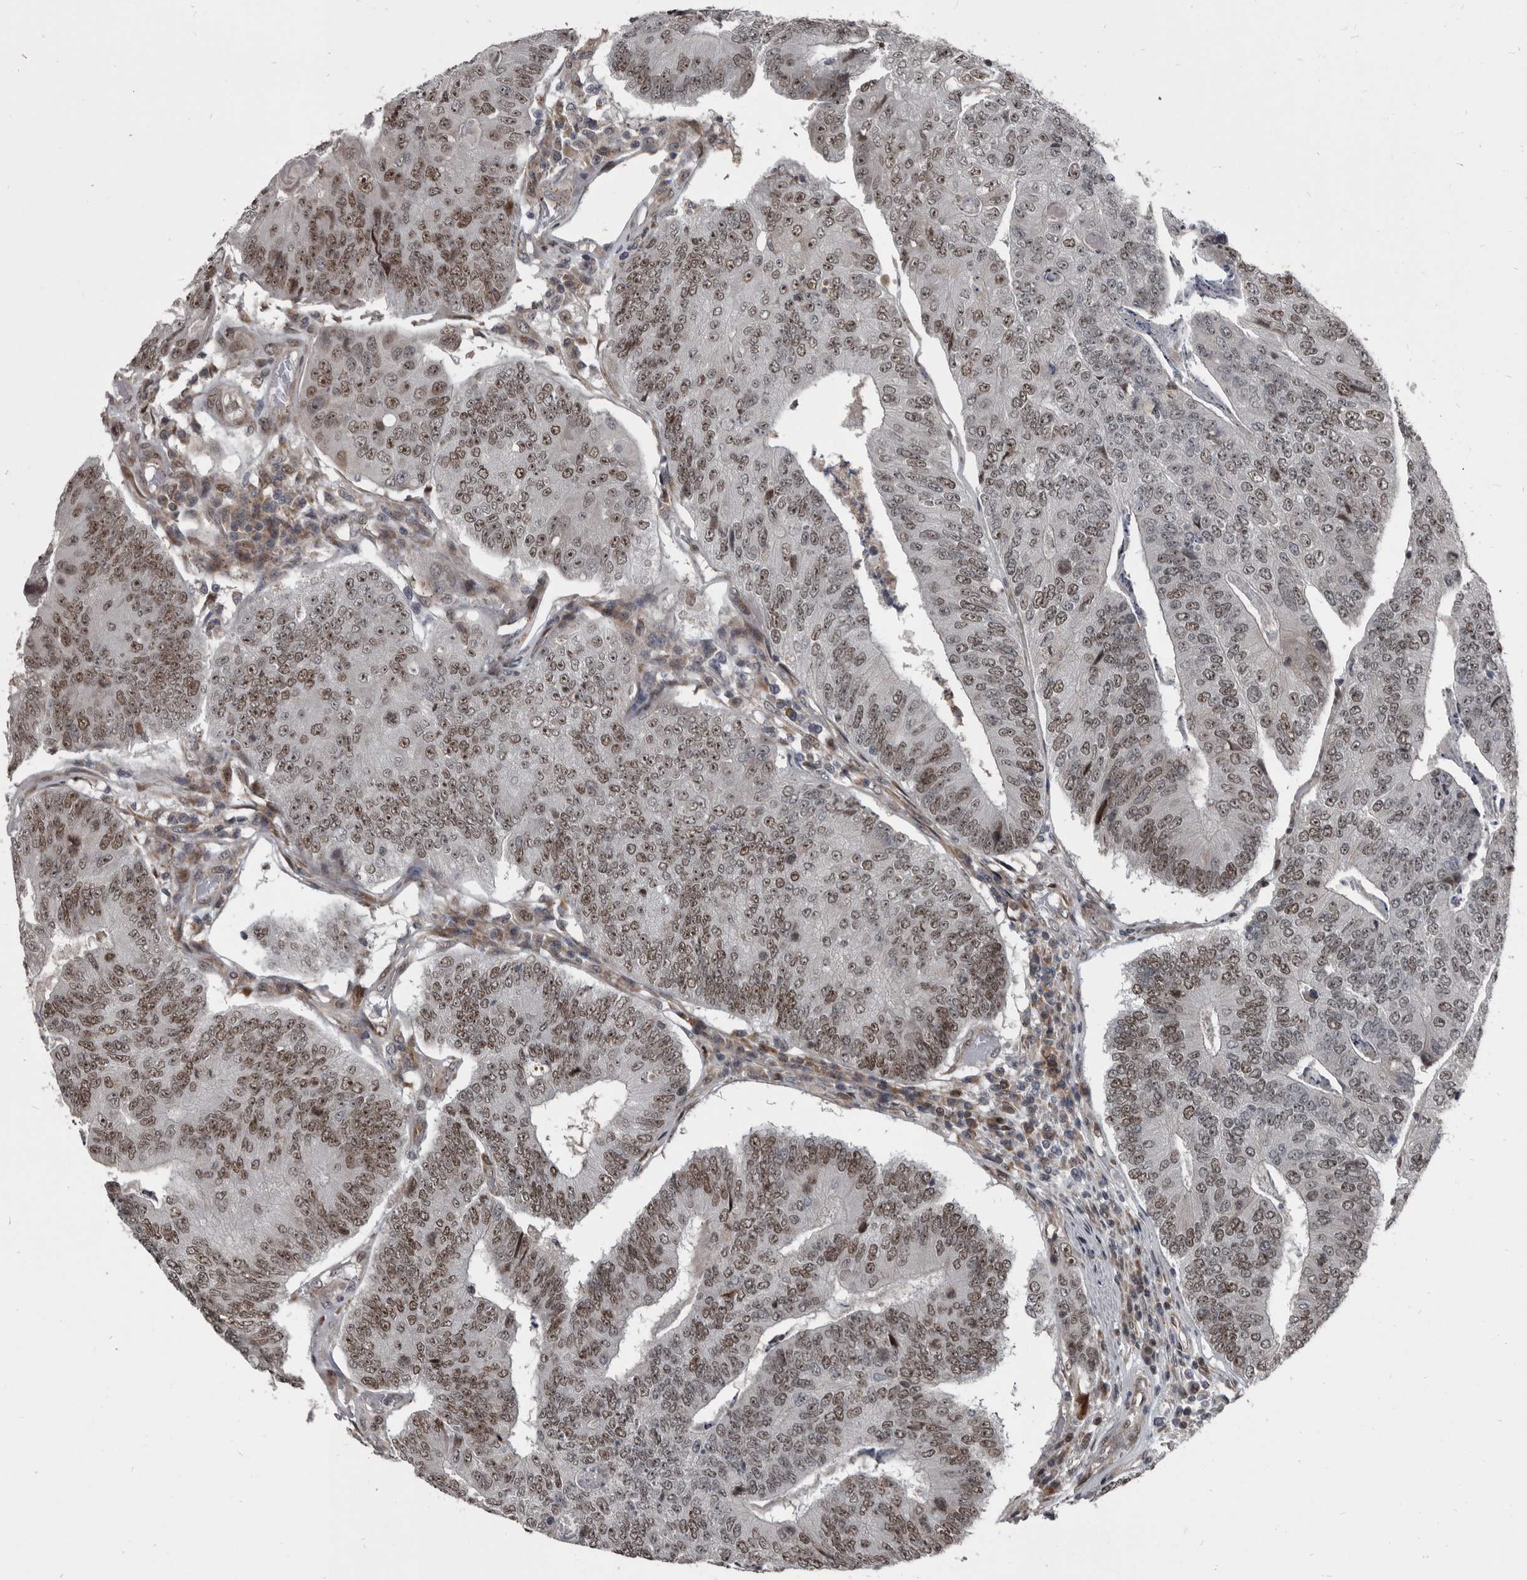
{"staining": {"intensity": "moderate", "quantity": ">75%", "location": "nuclear"}, "tissue": "colorectal cancer", "cell_type": "Tumor cells", "image_type": "cancer", "snomed": [{"axis": "morphology", "description": "Adenocarcinoma, NOS"}, {"axis": "topography", "description": "Colon"}], "caption": "The micrograph displays a brown stain indicating the presence of a protein in the nuclear of tumor cells in adenocarcinoma (colorectal).", "gene": "CHD1L", "patient": {"sex": "female", "age": 67}}